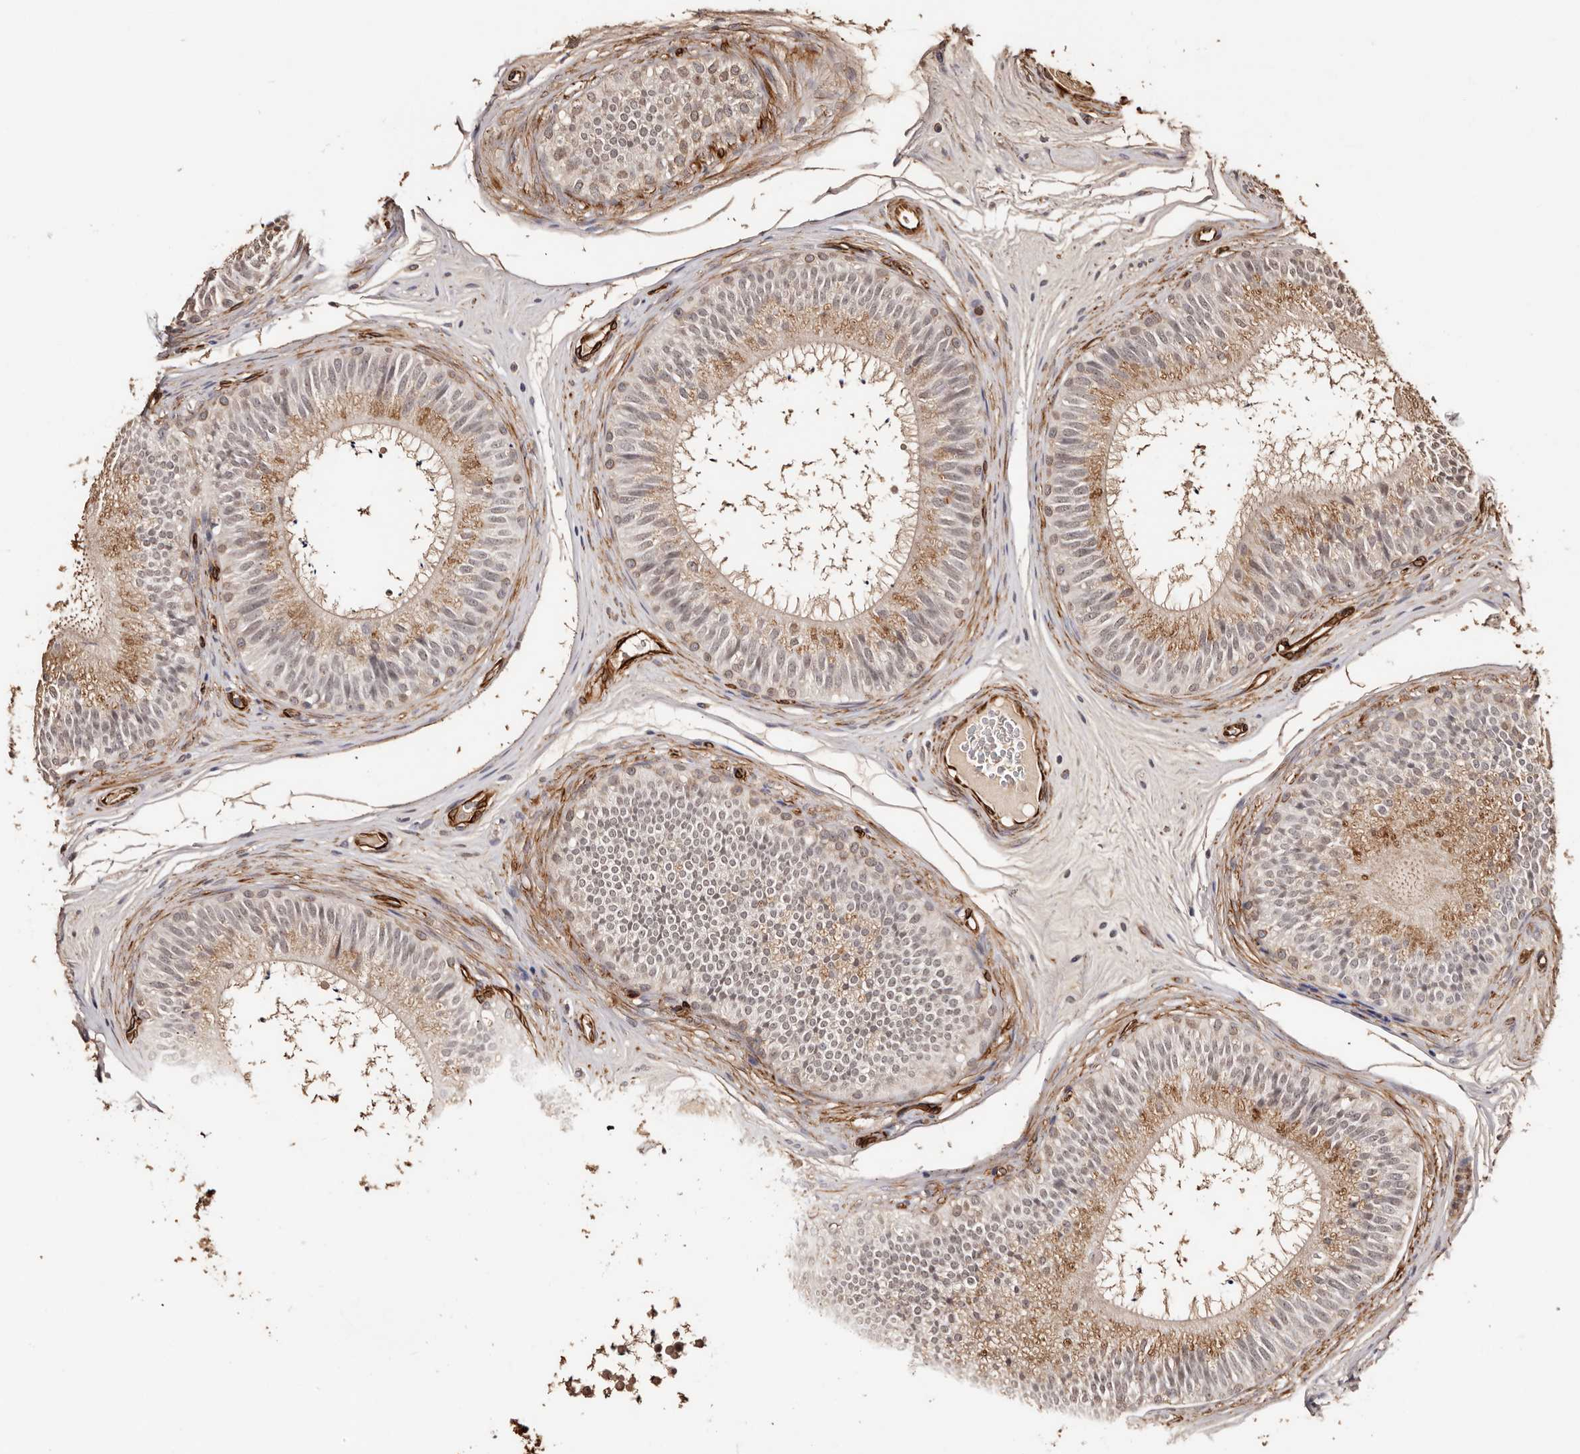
{"staining": {"intensity": "weak", "quantity": "25%-75%", "location": "cytoplasmic/membranous,nuclear"}, "tissue": "epididymis", "cell_type": "Glandular cells", "image_type": "normal", "snomed": [{"axis": "morphology", "description": "Normal tissue, NOS"}, {"axis": "topography", "description": "Epididymis"}], "caption": "A brown stain highlights weak cytoplasmic/membranous,nuclear positivity of a protein in glandular cells of benign human epididymis.", "gene": "ZNF557", "patient": {"sex": "male", "age": 29}}